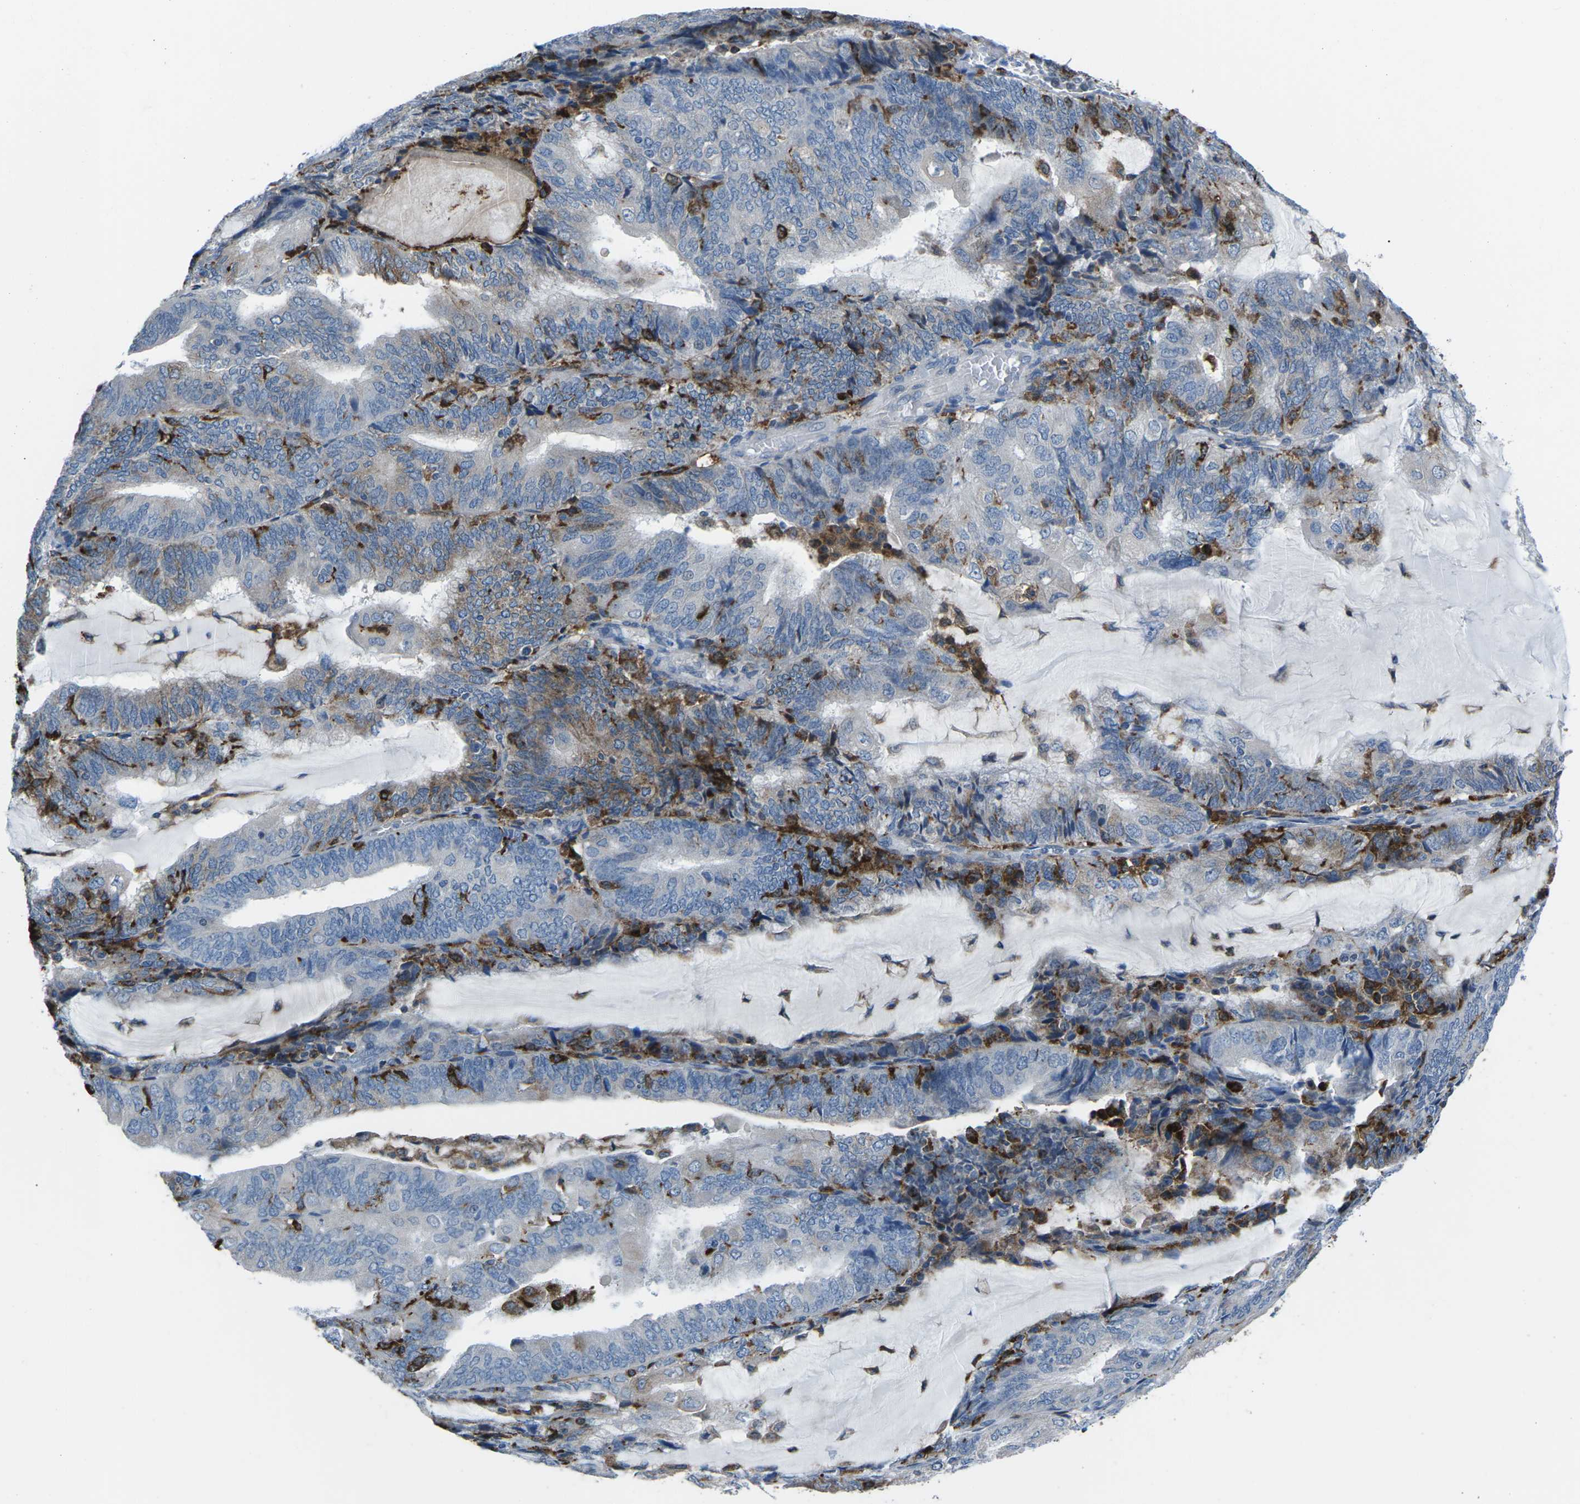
{"staining": {"intensity": "weak", "quantity": "<25%", "location": "cytoplasmic/membranous"}, "tissue": "endometrial cancer", "cell_type": "Tumor cells", "image_type": "cancer", "snomed": [{"axis": "morphology", "description": "Adenocarcinoma, NOS"}, {"axis": "topography", "description": "Endometrium"}], "caption": "Immunohistochemical staining of endometrial cancer (adenocarcinoma) reveals no significant positivity in tumor cells.", "gene": "PTPN1", "patient": {"sex": "female", "age": 81}}